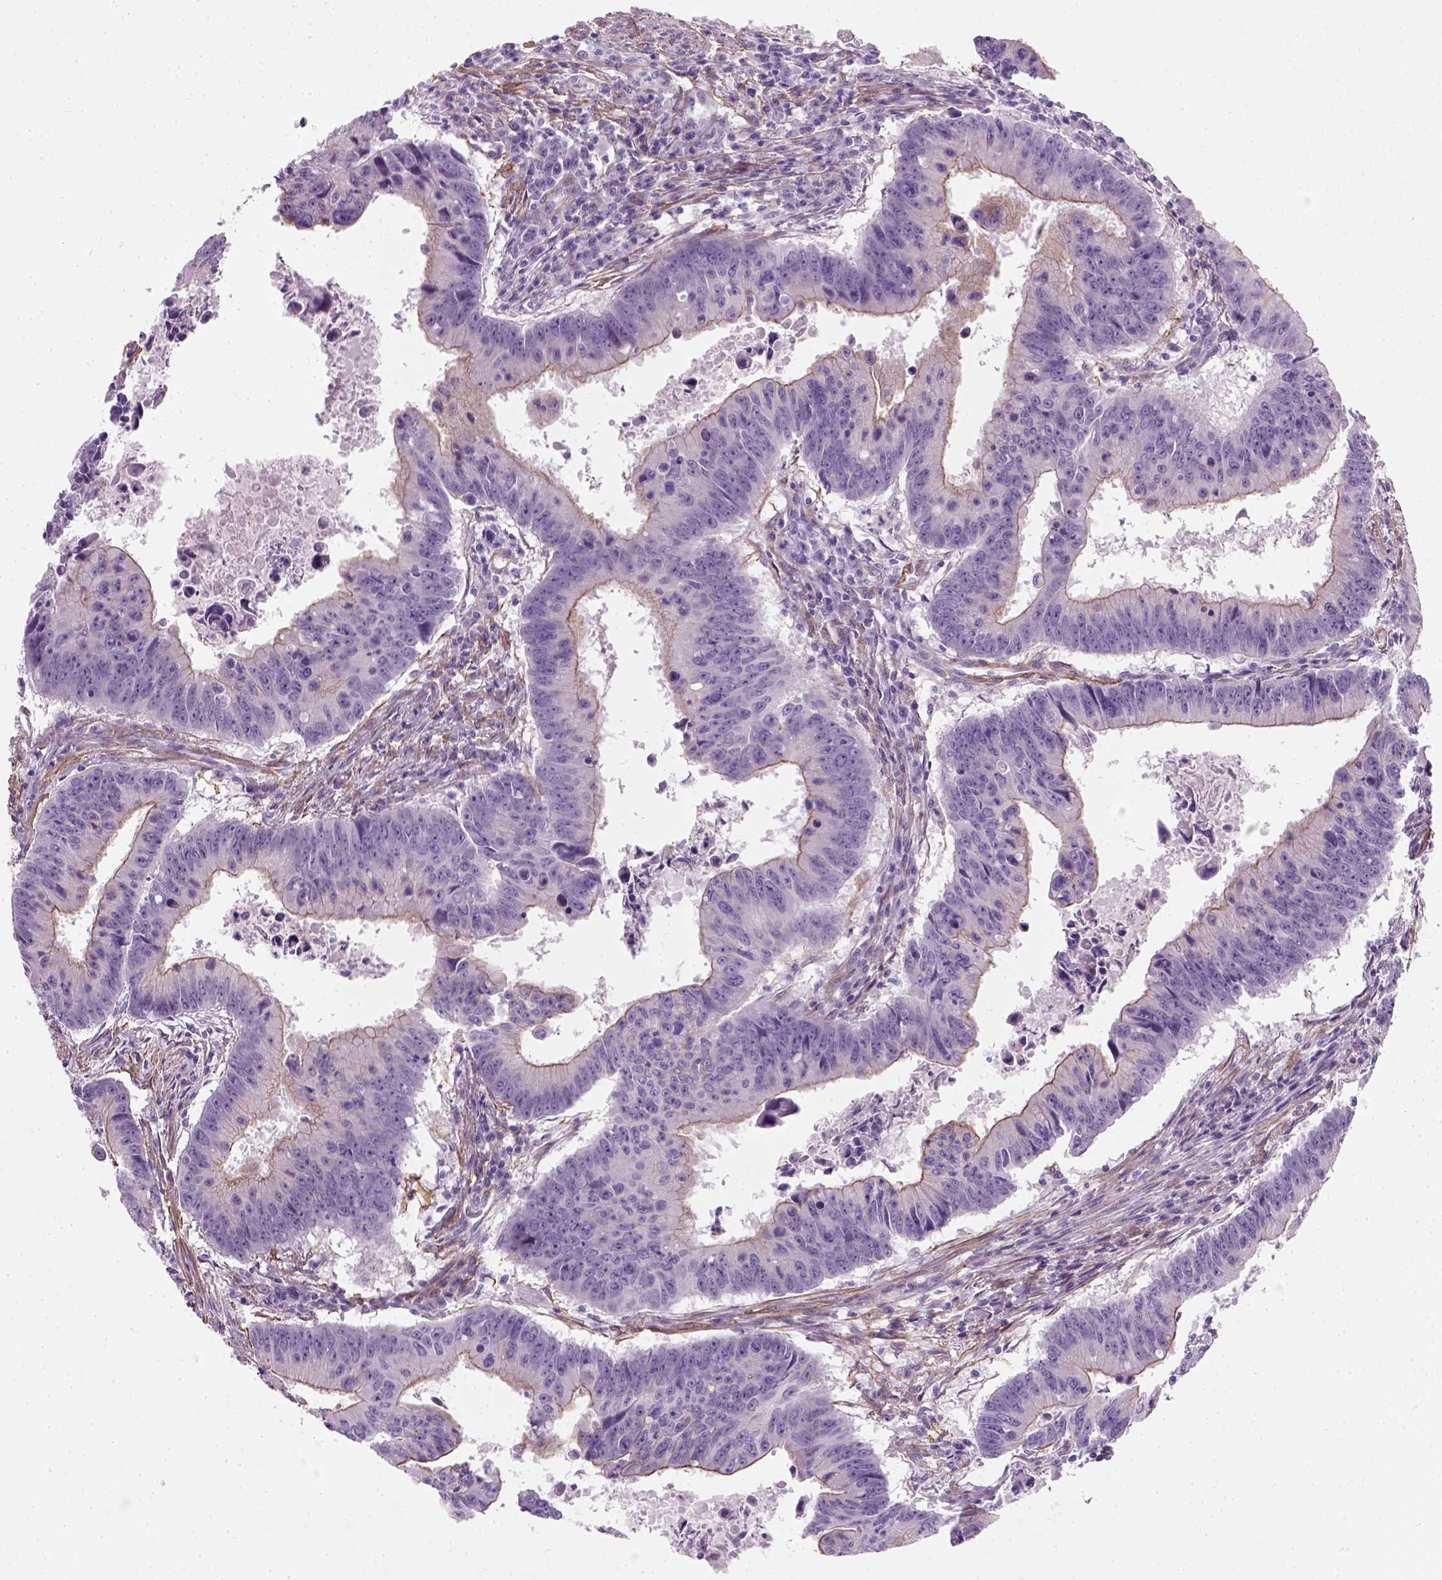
{"staining": {"intensity": "moderate", "quantity": "25%-75%", "location": "cytoplasmic/membranous"}, "tissue": "colorectal cancer", "cell_type": "Tumor cells", "image_type": "cancer", "snomed": [{"axis": "morphology", "description": "Adenocarcinoma, NOS"}, {"axis": "topography", "description": "Colon"}], "caption": "The micrograph shows a brown stain indicating the presence of a protein in the cytoplasmic/membranous of tumor cells in adenocarcinoma (colorectal).", "gene": "FAM161A", "patient": {"sex": "female", "age": 87}}